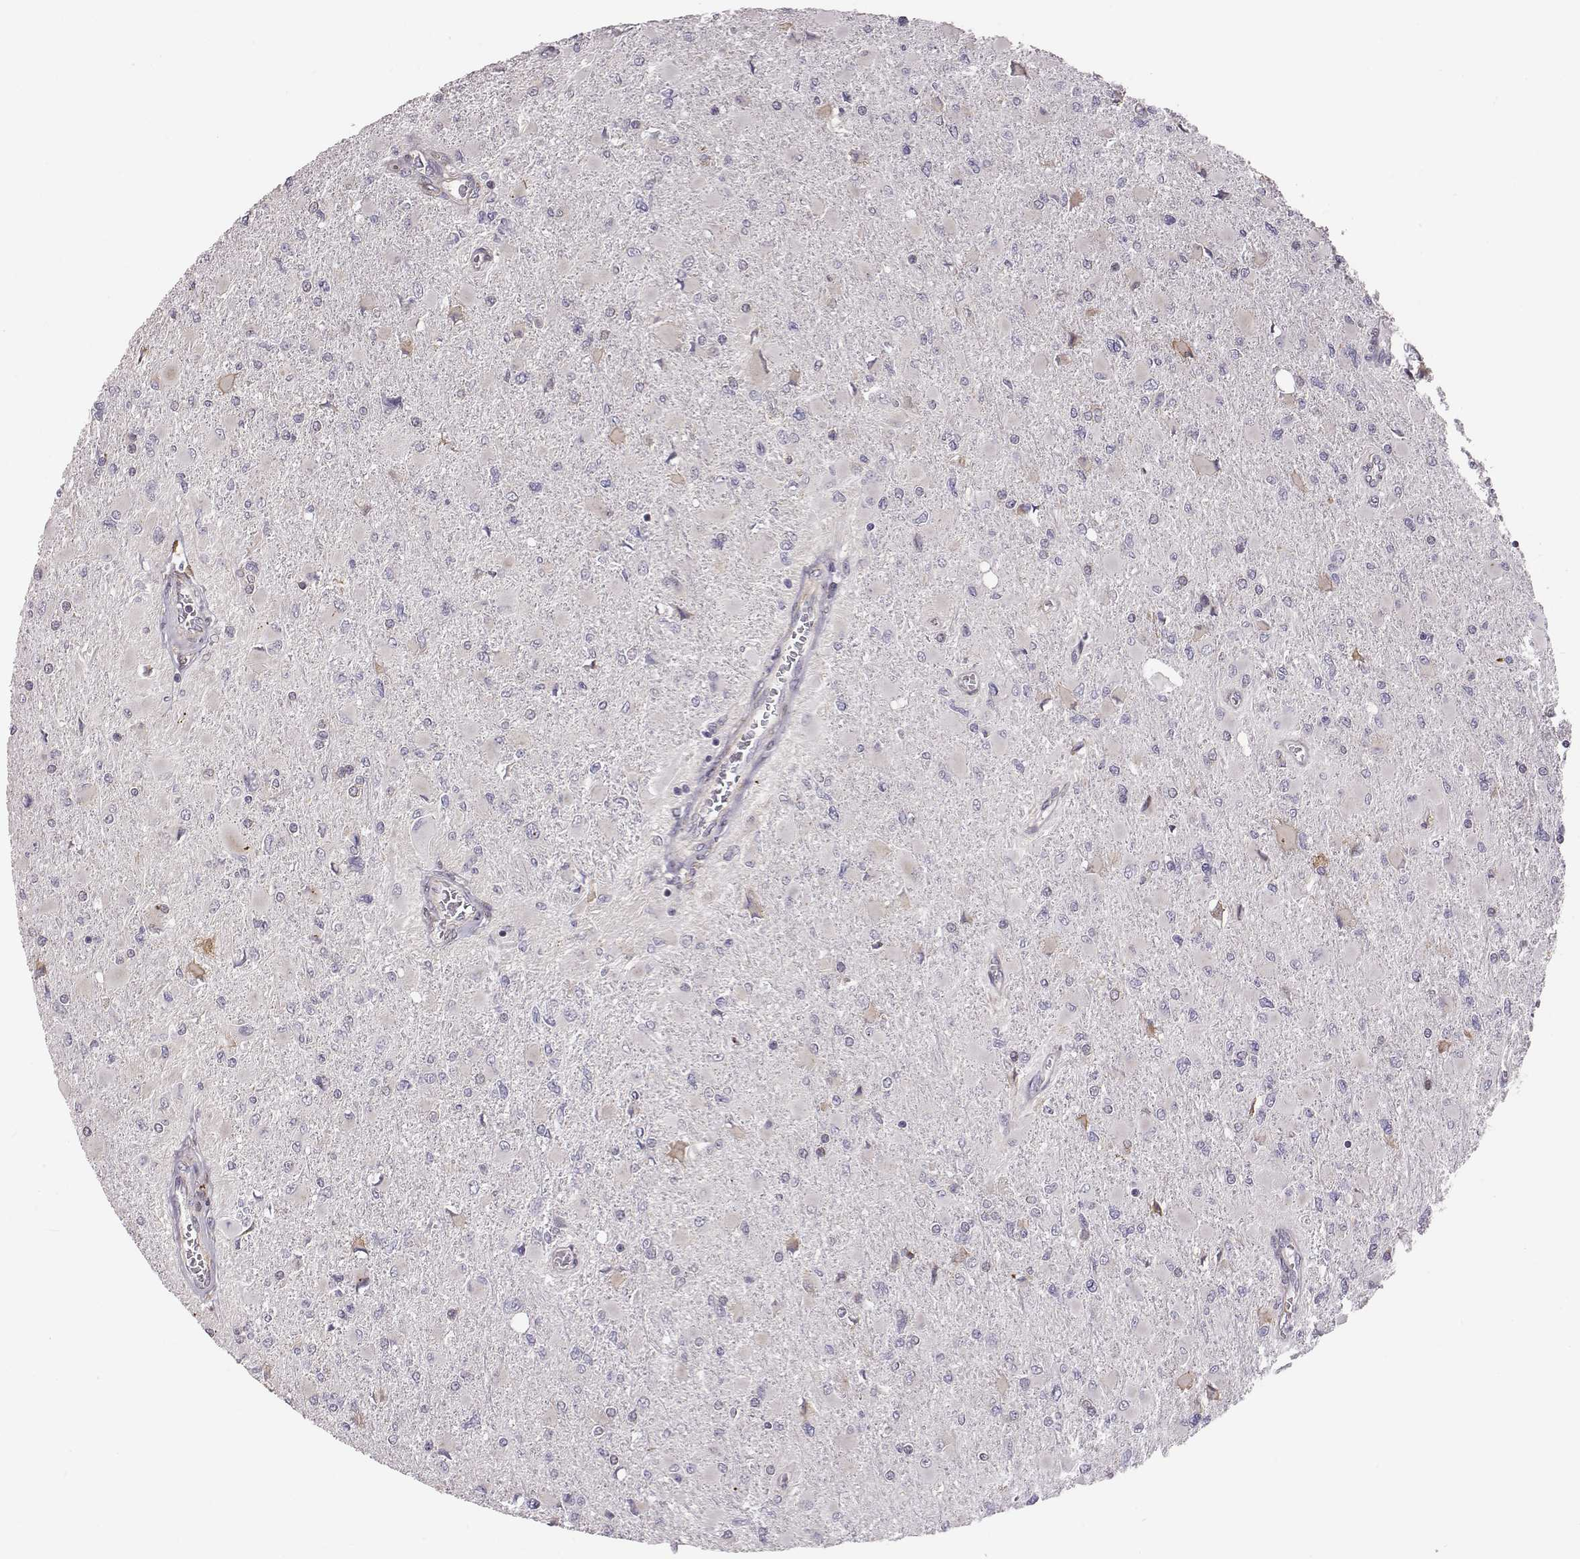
{"staining": {"intensity": "negative", "quantity": "none", "location": "none"}, "tissue": "glioma", "cell_type": "Tumor cells", "image_type": "cancer", "snomed": [{"axis": "morphology", "description": "Glioma, malignant, High grade"}, {"axis": "topography", "description": "Cerebral cortex"}], "caption": "Immunohistochemistry of glioma shows no positivity in tumor cells.", "gene": "SELENOI", "patient": {"sex": "female", "age": 36}}